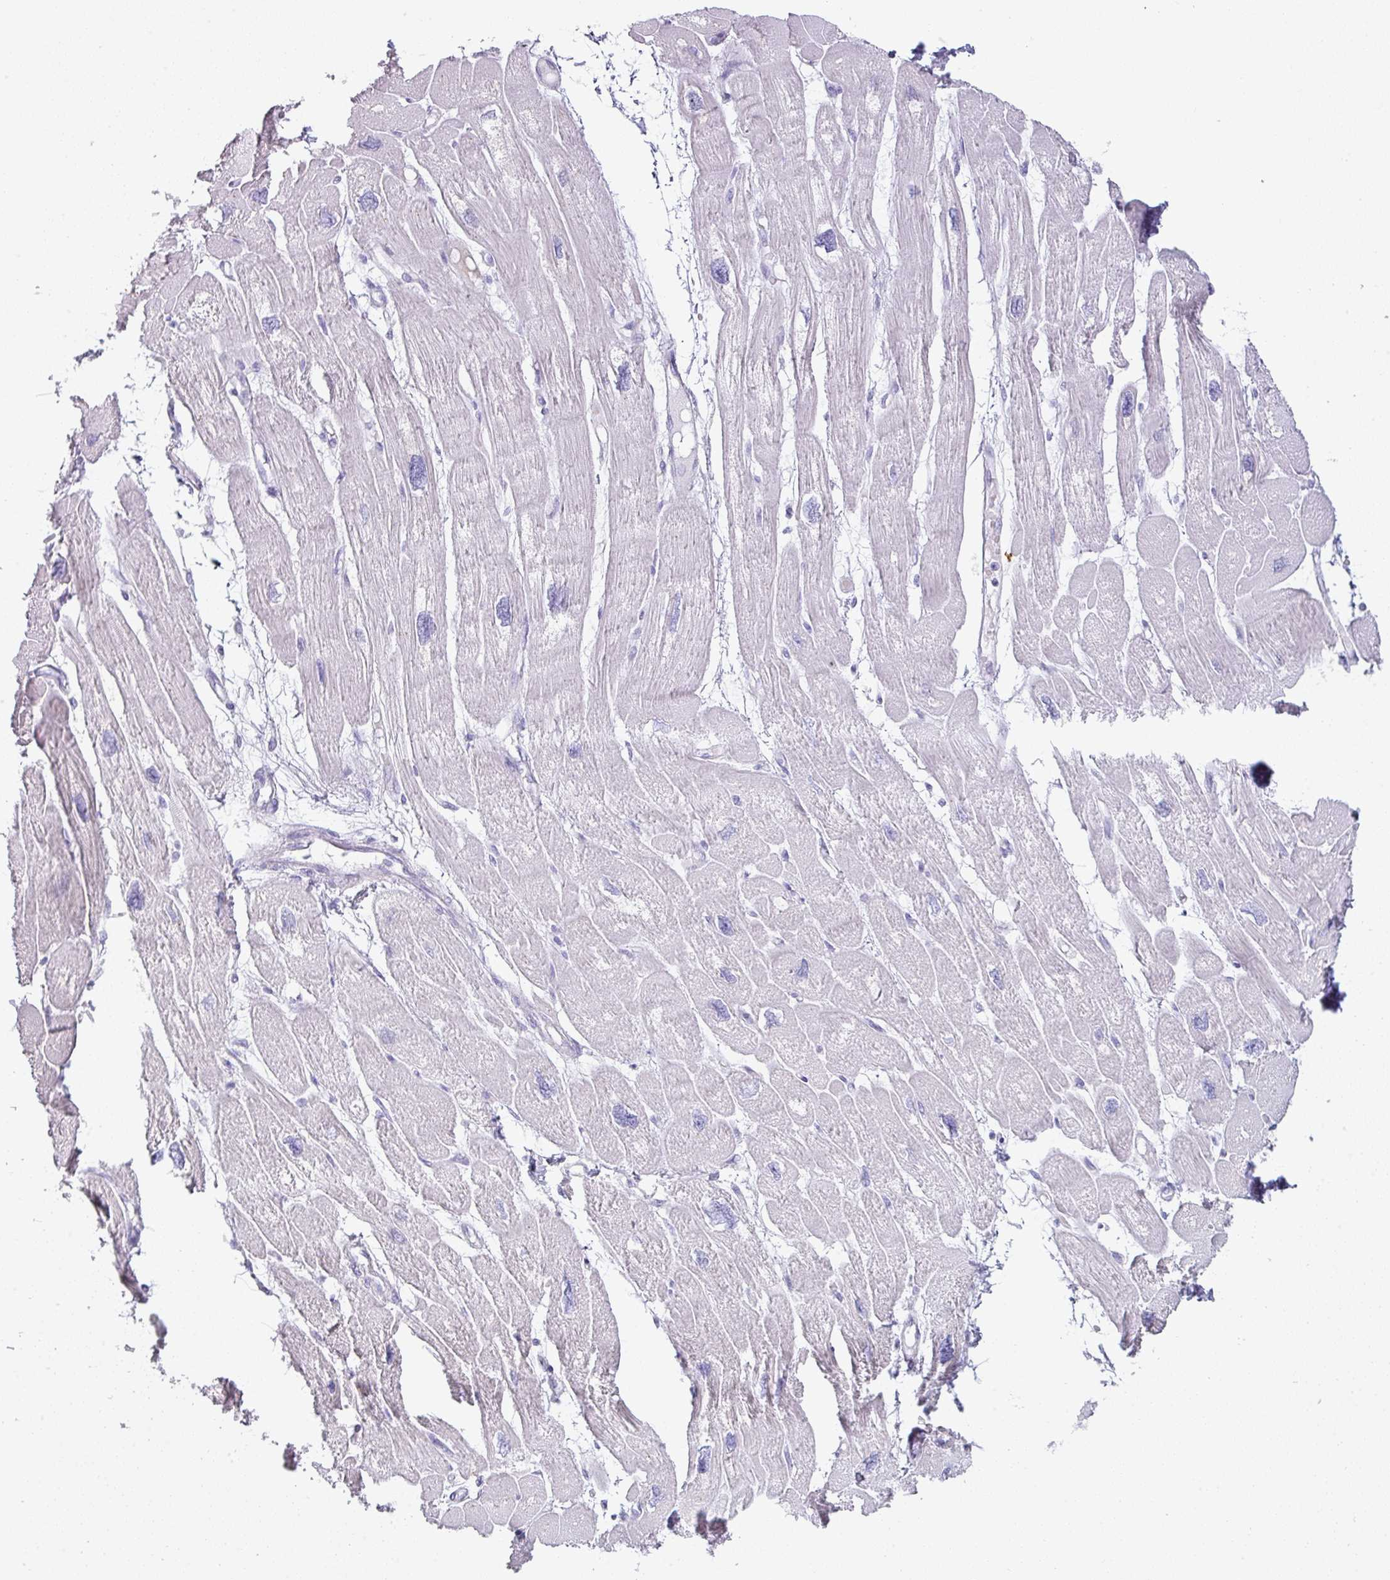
{"staining": {"intensity": "negative", "quantity": "none", "location": "none"}, "tissue": "heart muscle", "cell_type": "Cardiomyocytes", "image_type": "normal", "snomed": [{"axis": "morphology", "description": "Normal tissue, NOS"}, {"axis": "topography", "description": "Heart"}], "caption": "IHC of unremarkable heart muscle displays no positivity in cardiomyocytes. (DAB immunohistochemistry visualized using brightfield microscopy, high magnification).", "gene": "PGA3", "patient": {"sex": "male", "age": 42}}